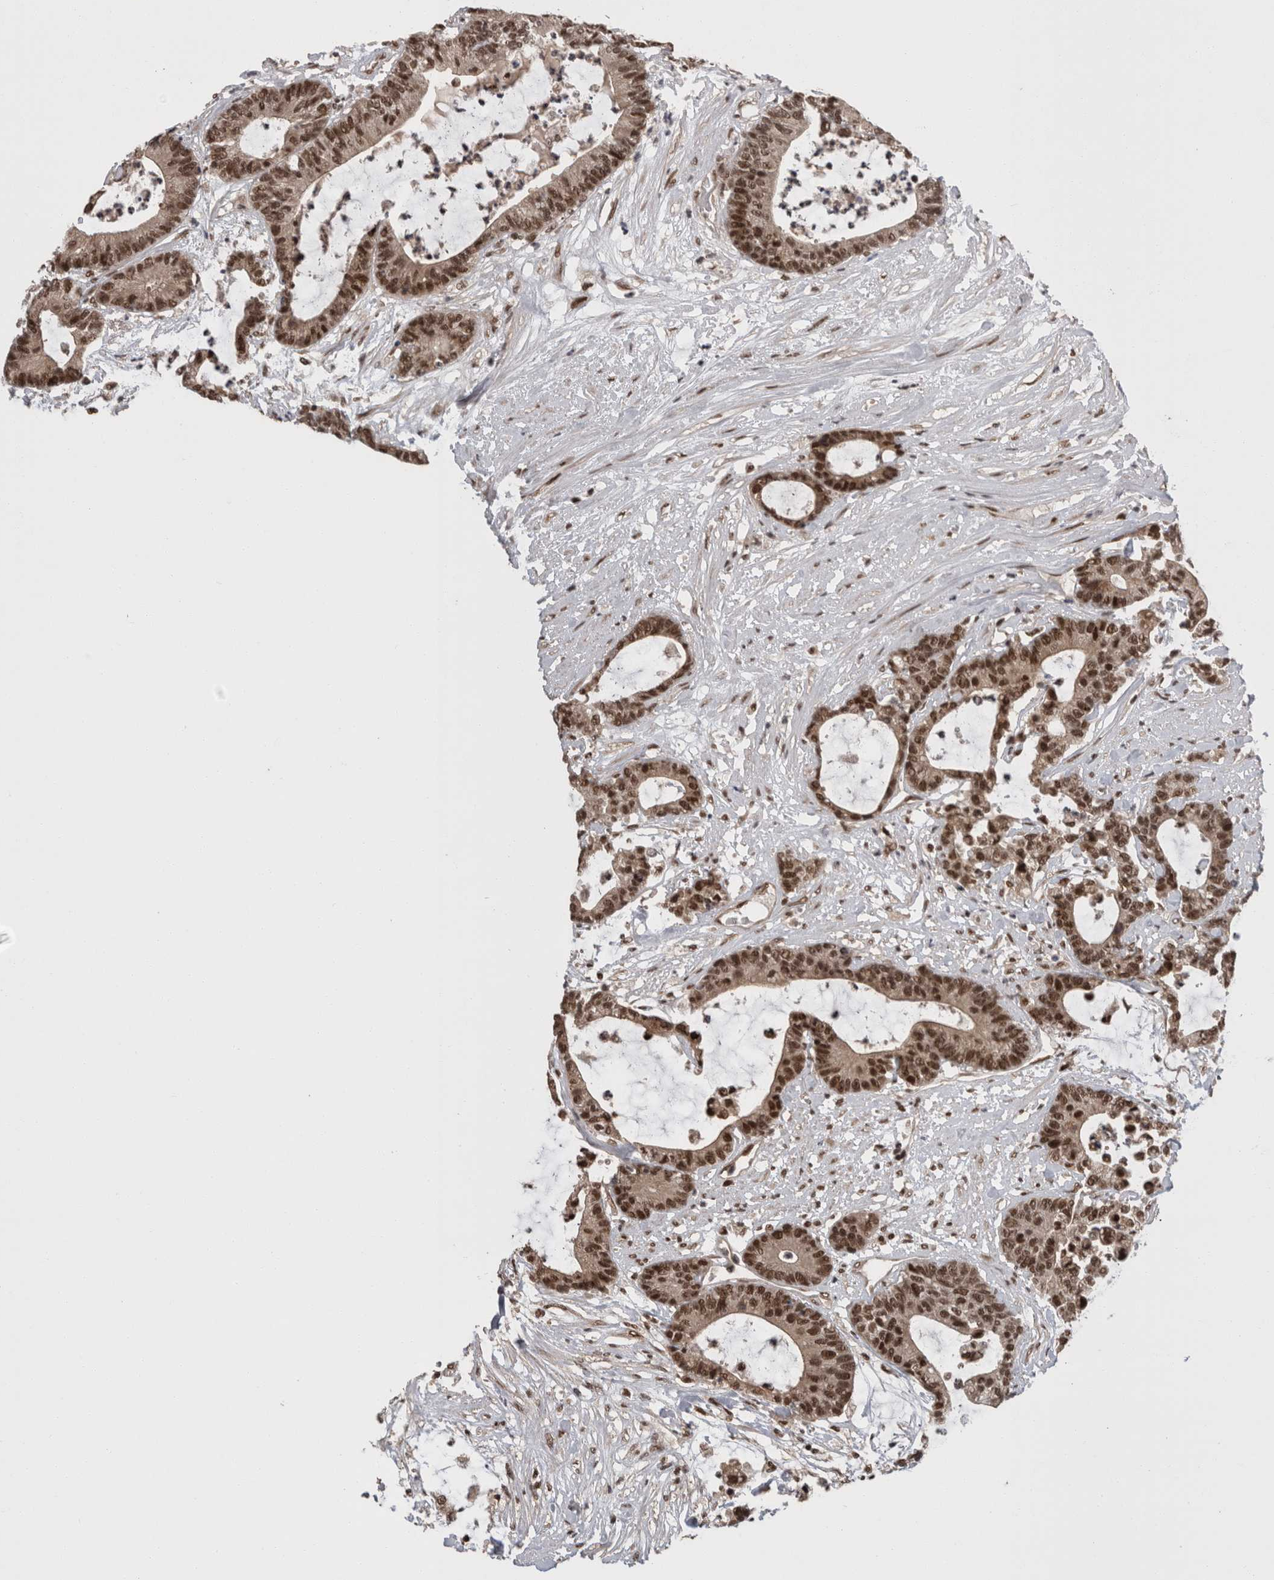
{"staining": {"intensity": "moderate", "quantity": ">75%", "location": "nuclear"}, "tissue": "colorectal cancer", "cell_type": "Tumor cells", "image_type": "cancer", "snomed": [{"axis": "morphology", "description": "Adenocarcinoma, NOS"}, {"axis": "topography", "description": "Colon"}], "caption": "Moderate nuclear expression for a protein is identified in about >75% of tumor cells of colorectal cancer using IHC.", "gene": "CPSF2", "patient": {"sex": "female", "age": 84}}